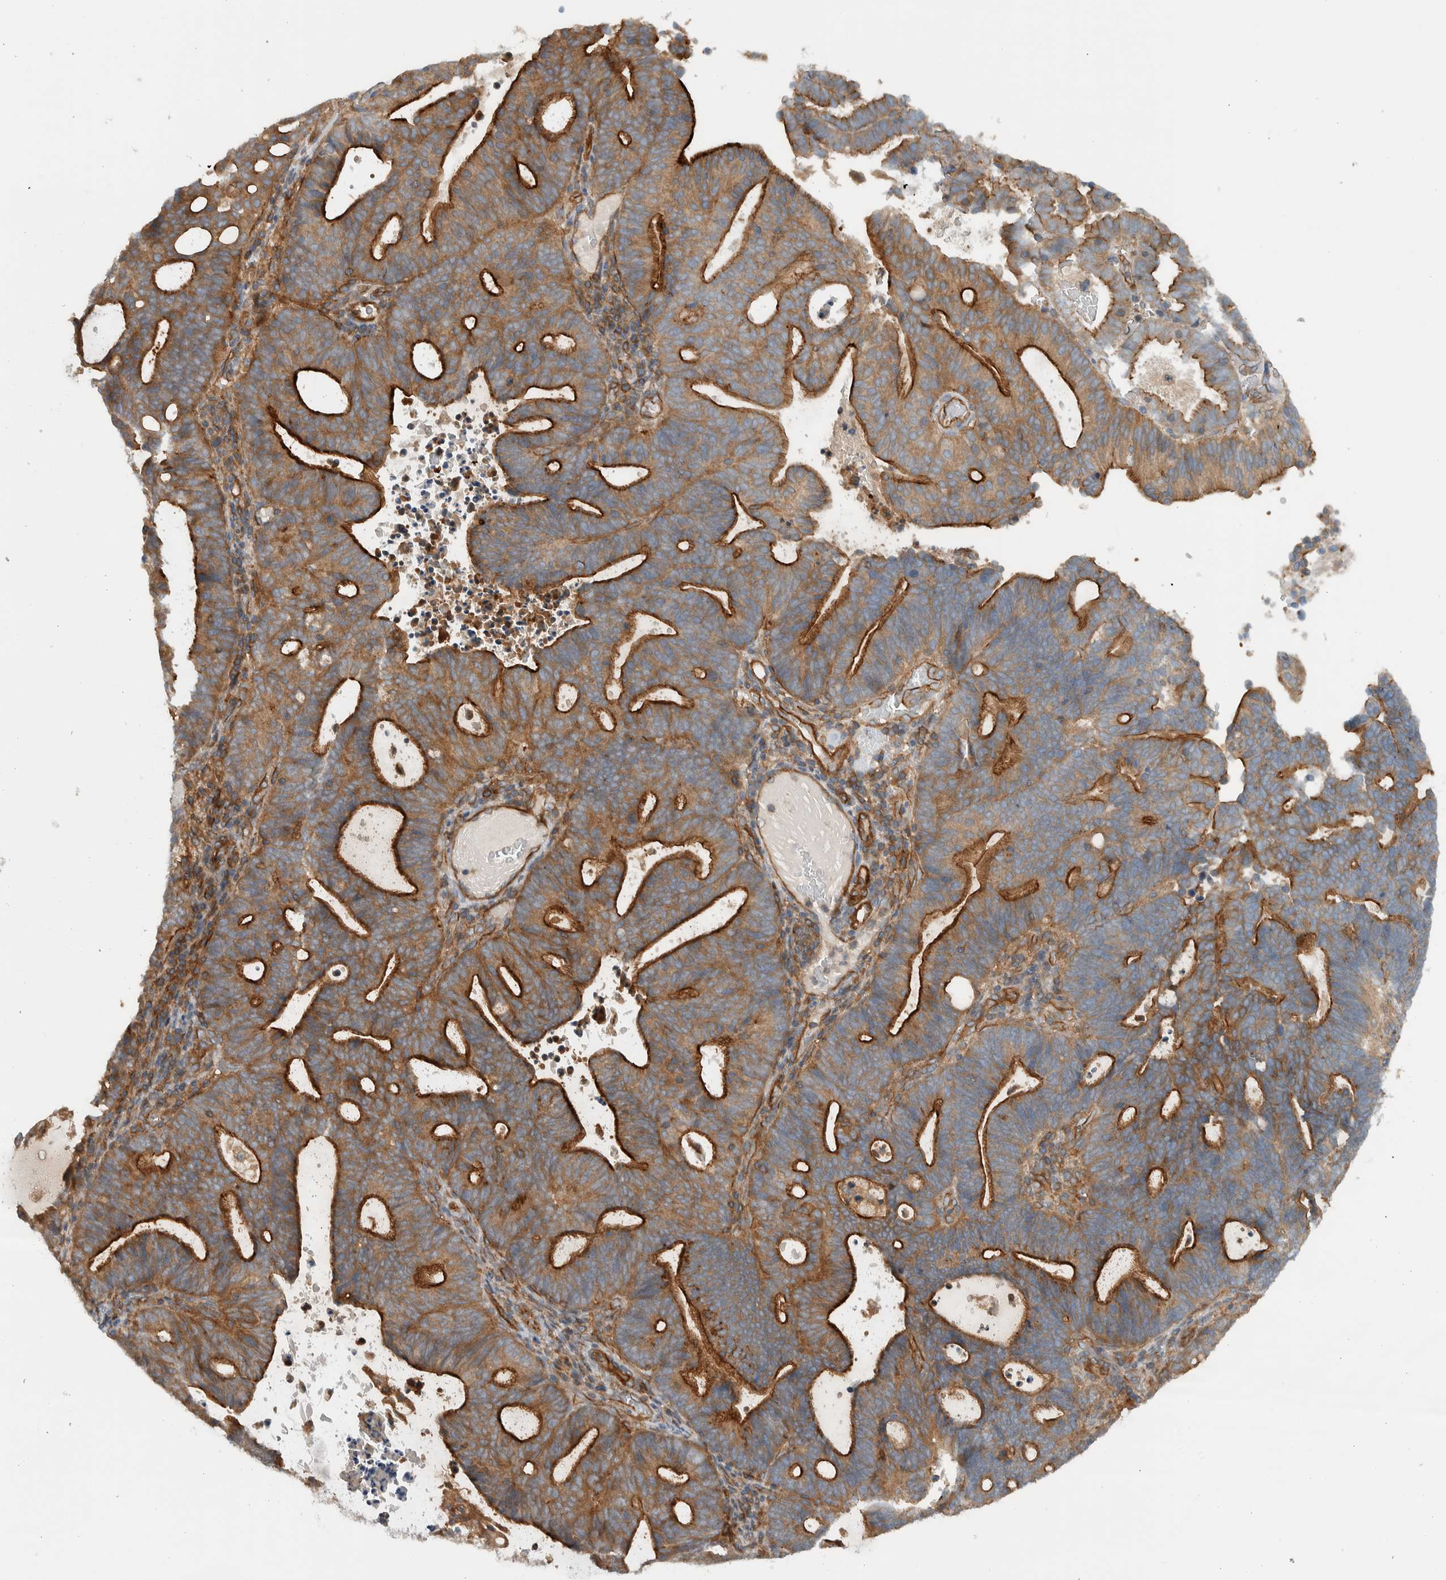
{"staining": {"intensity": "strong", "quantity": ">75%", "location": "cytoplasmic/membranous"}, "tissue": "endometrial cancer", "cell_type": "Tumor cells", "image_type": "cancer", "snomed": [{"axis": "morphology", "description": "Adenocarcinoma, NOS"}, {"axis": "topography", "description": "Uterus"}], "caption": "Endometrial cancer stained with immunohistochemistry (IHC) demonstrates strong cytoplasmic/membranous expression in approximately >75% of tumor cells. (Brightfield microscopy of DAB IHC at high magnification).", "gene": "MPRIP", "patient": {"sex": "female", "age": 83}}